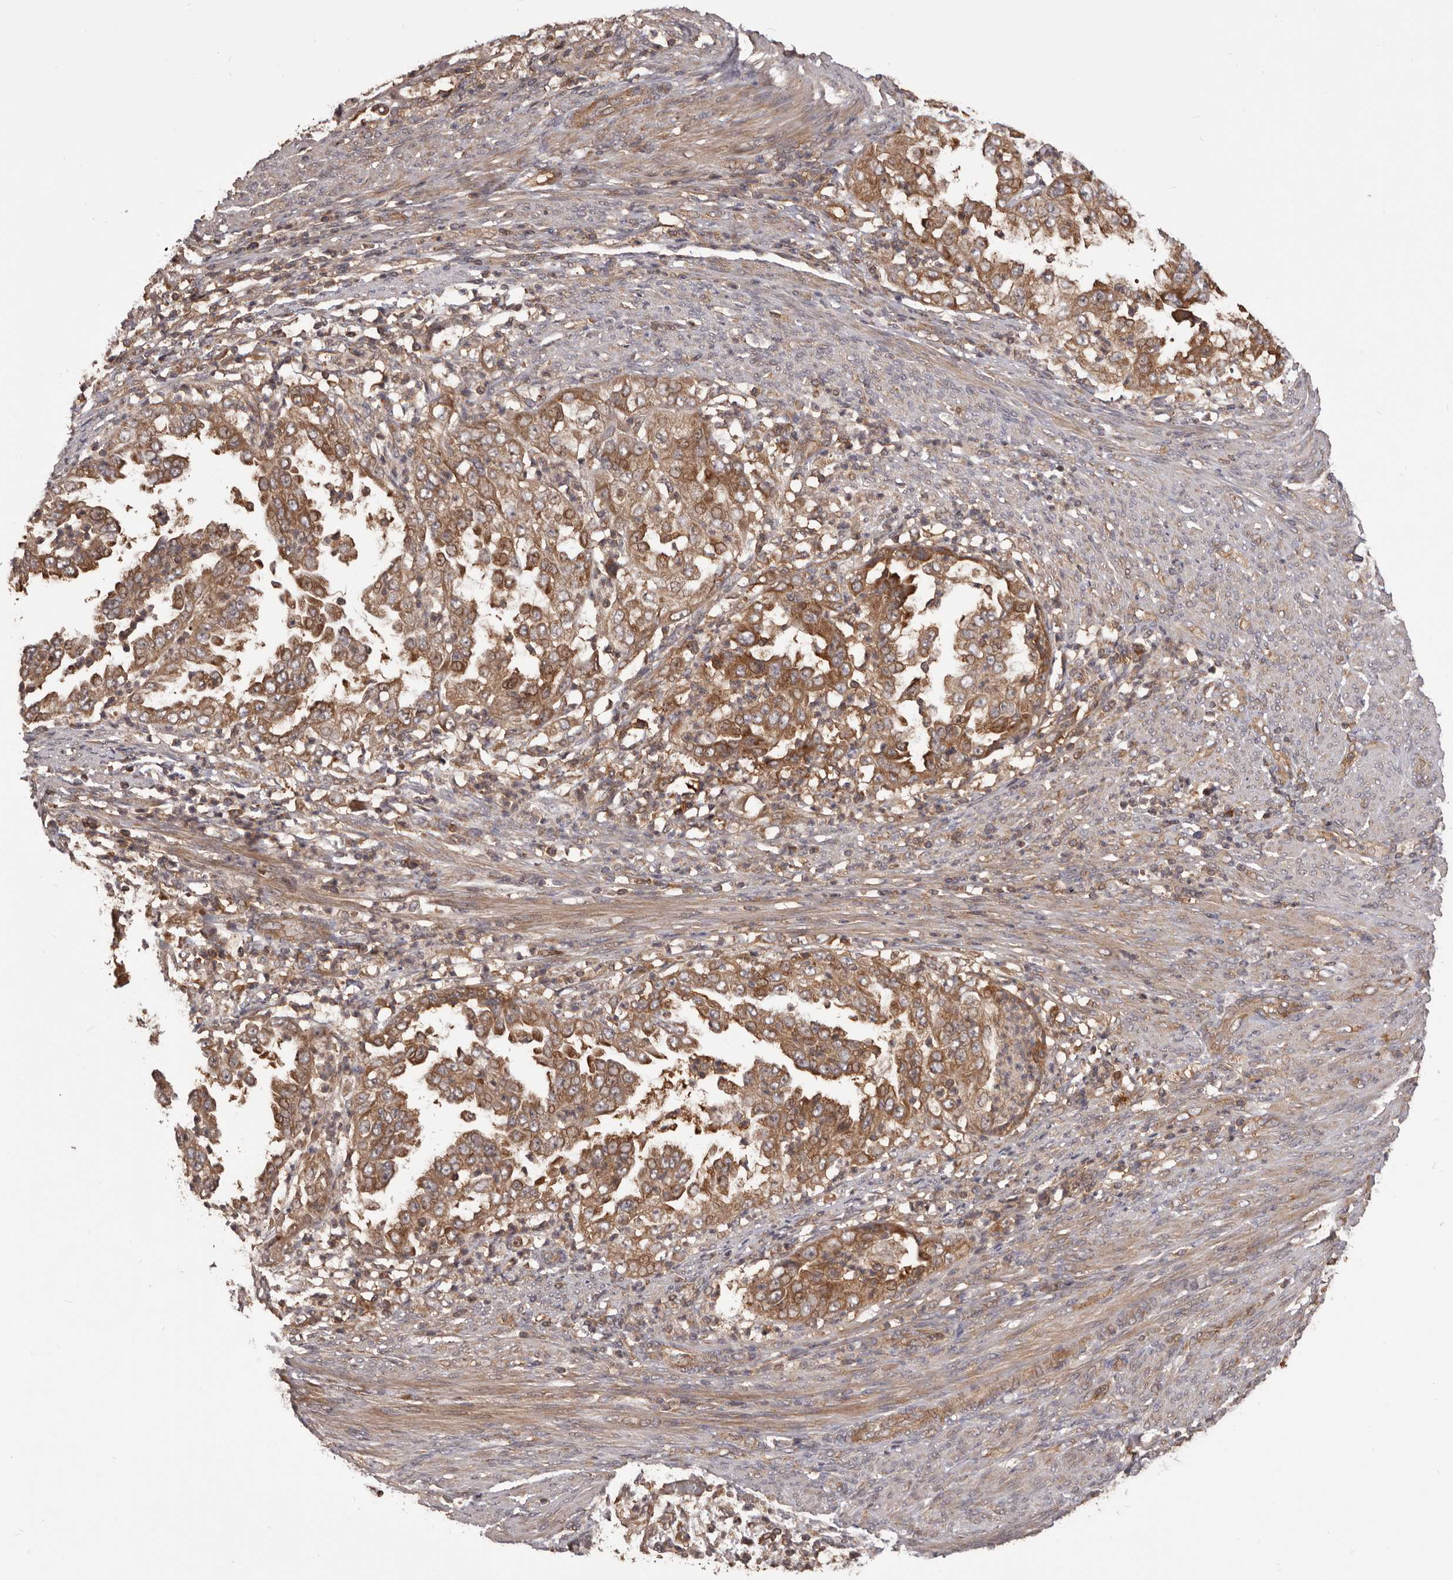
{"staining": {"intensity": "moderate", "quantity": ">75%", "location": "cytoplasmic/membranous"}, "tissue": "endometrial cancer", "cell_type": "Tumor cells", "image_type": "cancer", "snomed": [{"axis": "morphology", "description": "Adenocarcinoma, NOS"}, {"axis": "topography", "description": "Endometrium"}], "caption": "Moderate cytoplasmic/membranous protein staining is present in about >75% of tumor cells in adenocarcinoma (endometrial).", "gene": "HBS1L", "patient": {"sex": "female", "age": 85}}